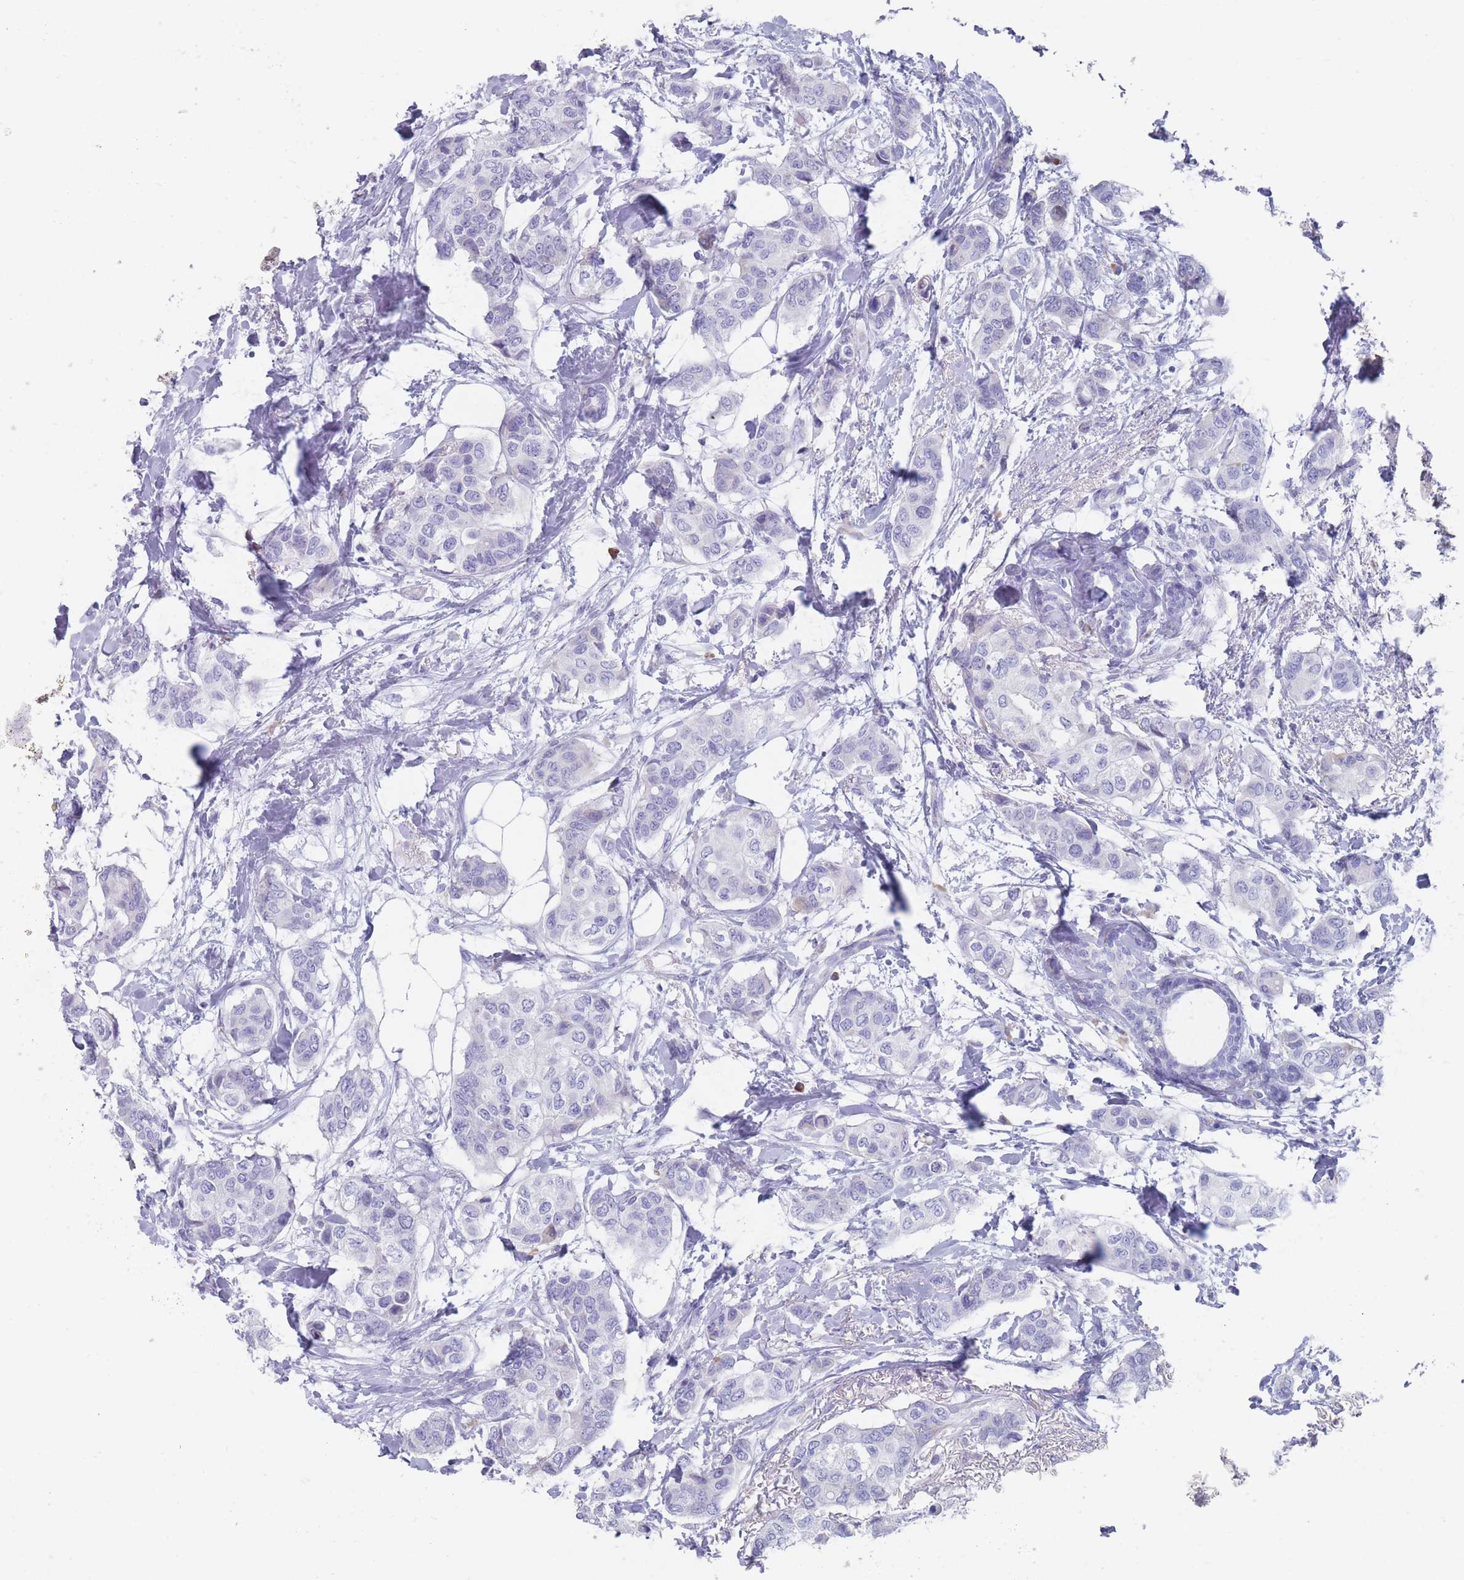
{"staining": {"intensity": "negative", "quantity": "none", "location": "none"}, "tissue": "breast cancer", "cell_type": "Tumor cells", "image_type": "cancer", "snomed": [{"axis": "morphology", "description": "Lobular carcinoma"}, {"axis": "topography", "description": "Breast"}], "caption": "The histopathology image displays no staining of tumor cells in breast lobular carcinoma.", "gene": "ST8SIA5", "patient": {"sex": "female", "age": 51}}